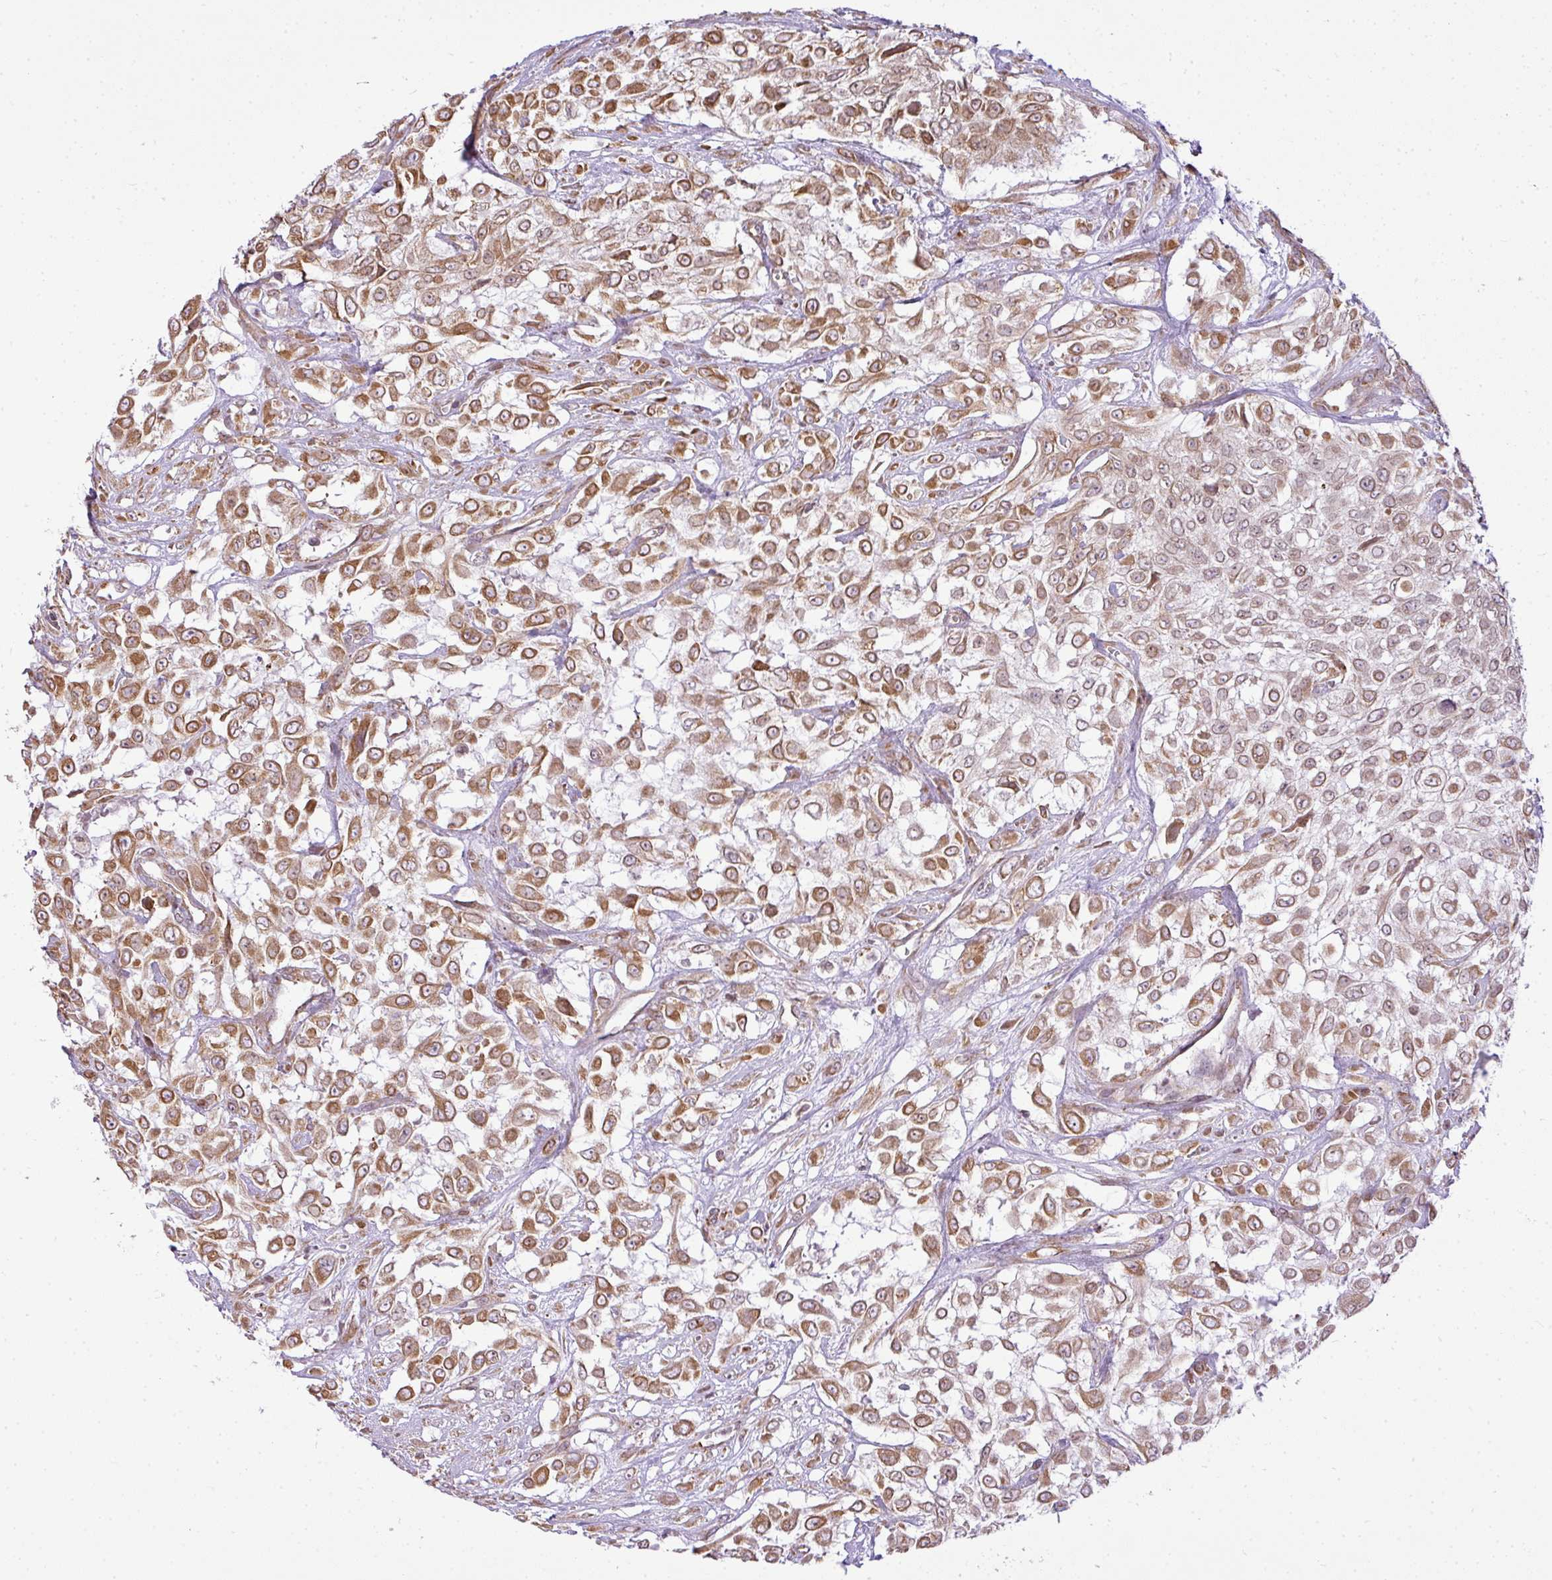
{"staining": {"intensity": "moderate", "quantity": ">75%", "location": "cytoplasmic/membranous,nuclear"}, "tissue": "urothelial cancer", "cell_type": "Tumor cells", "image_type": "cancer", "snomed": [{"axis": "morphology", "description": "Urothelial carcinoma, High grade"}, {"axis": "topography", "description": "Urinary bladder"}], "caption": "The micrograph exhibits staining of high-grade urothelial carcinoma, revealing moderate cytoplasmic/membranous and nuclear protein expression (brown color) within tumor cells.", "gene": "COX18", "patient": {"sex": "male", "age": 57}}